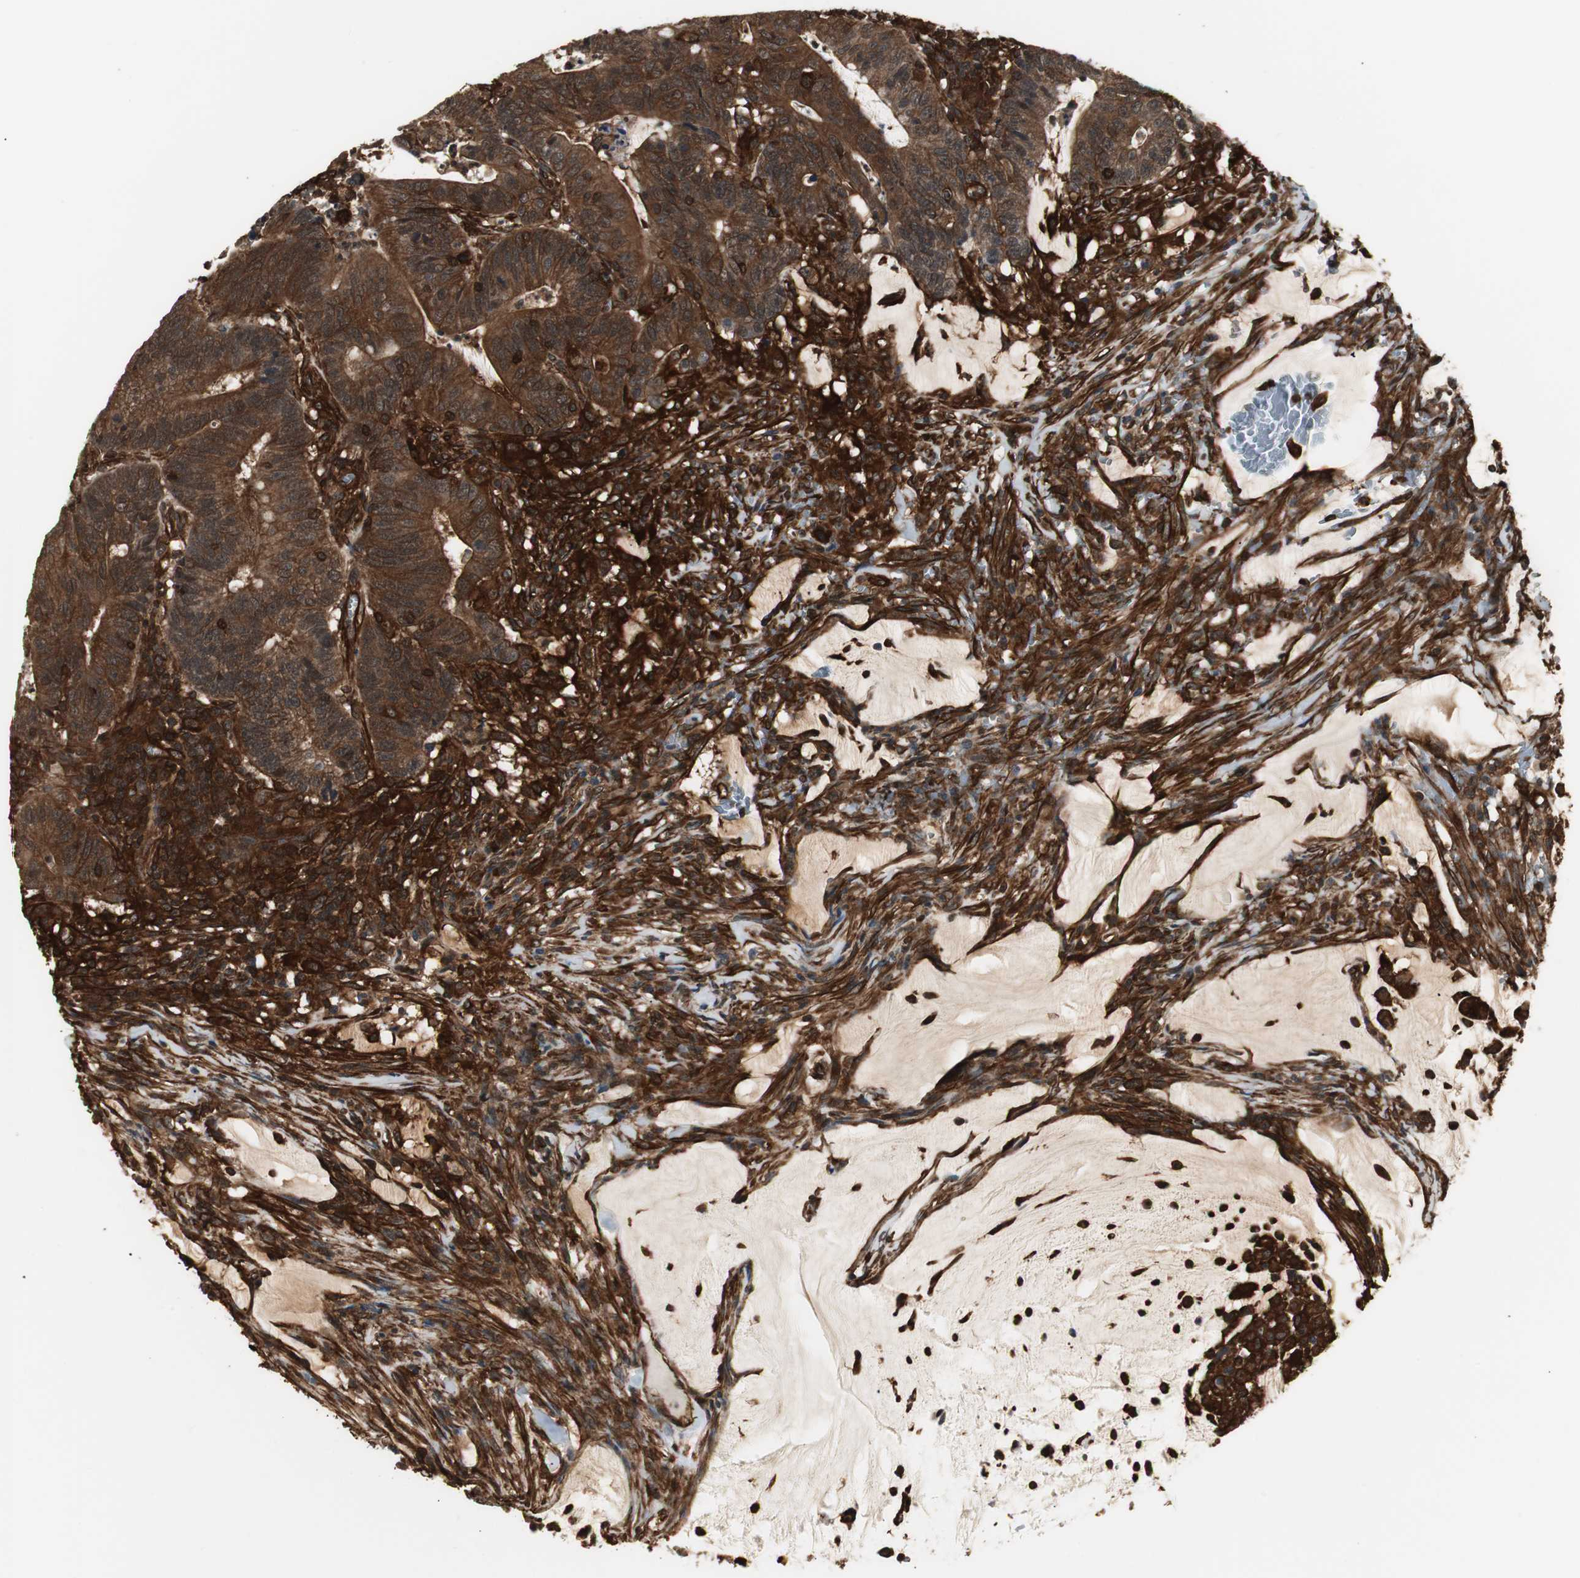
{"staining": {"intensity": "strong", "quantity": ">75%", "location": "cytoplasmic/membranous"}, "tissue": "colorectal cancer", "cell_type": "Tumor cells", "image_type": "cancer", "snomed": [{"axis": "morphology", "description": "Adenocarcinoma, NOS"}, {"axis": "topography", "description": "Colon"}], "caption": "This is a photomicrograph of IHC staining of colorectal cancer, which shows strong staining in the cytoplasmic/membranous of tumor cells.", "gene": "PTPN11", "patient": {"sex": "male", "age": 45}}